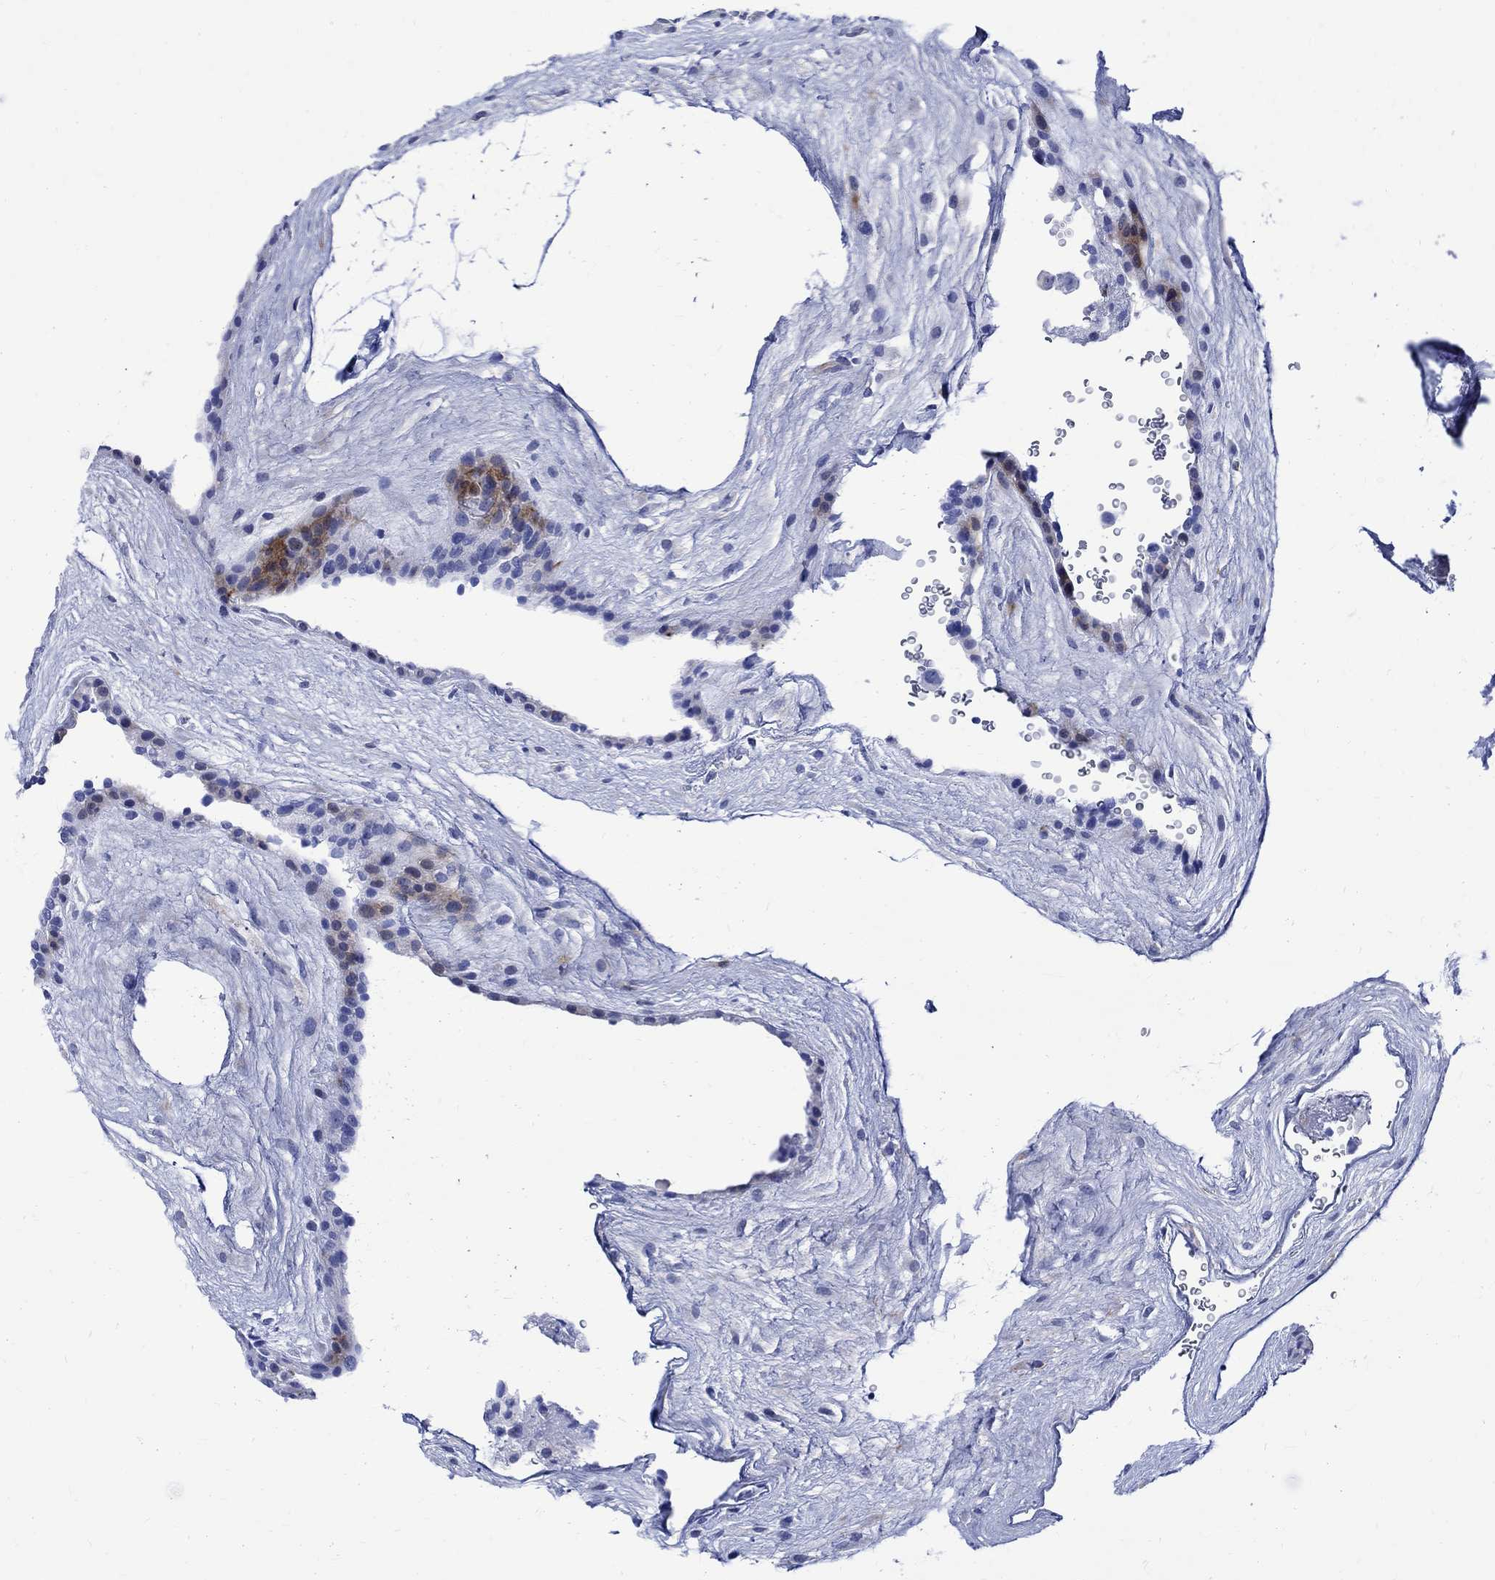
{"staining": {"intensity": "negative", "quantity": "none", "location": "none"}, "tissue": "placenta", "cell_type": "Decidual cells", "image_type": "normal", "snomed": [{"axis": "morphology", "description": "Normal tissue, NOS"}, {"axis": "topography", "description": "Placenta"}], "caption": "Placenta was stained to show a protein in brown. There is no significant staining in decidual cells. (DAB (3,3'-diaminobenzidine) immunohistochemistry, high magnification).", "gene": "PARVB", "patient": {"sex": "female", "age": 19}}